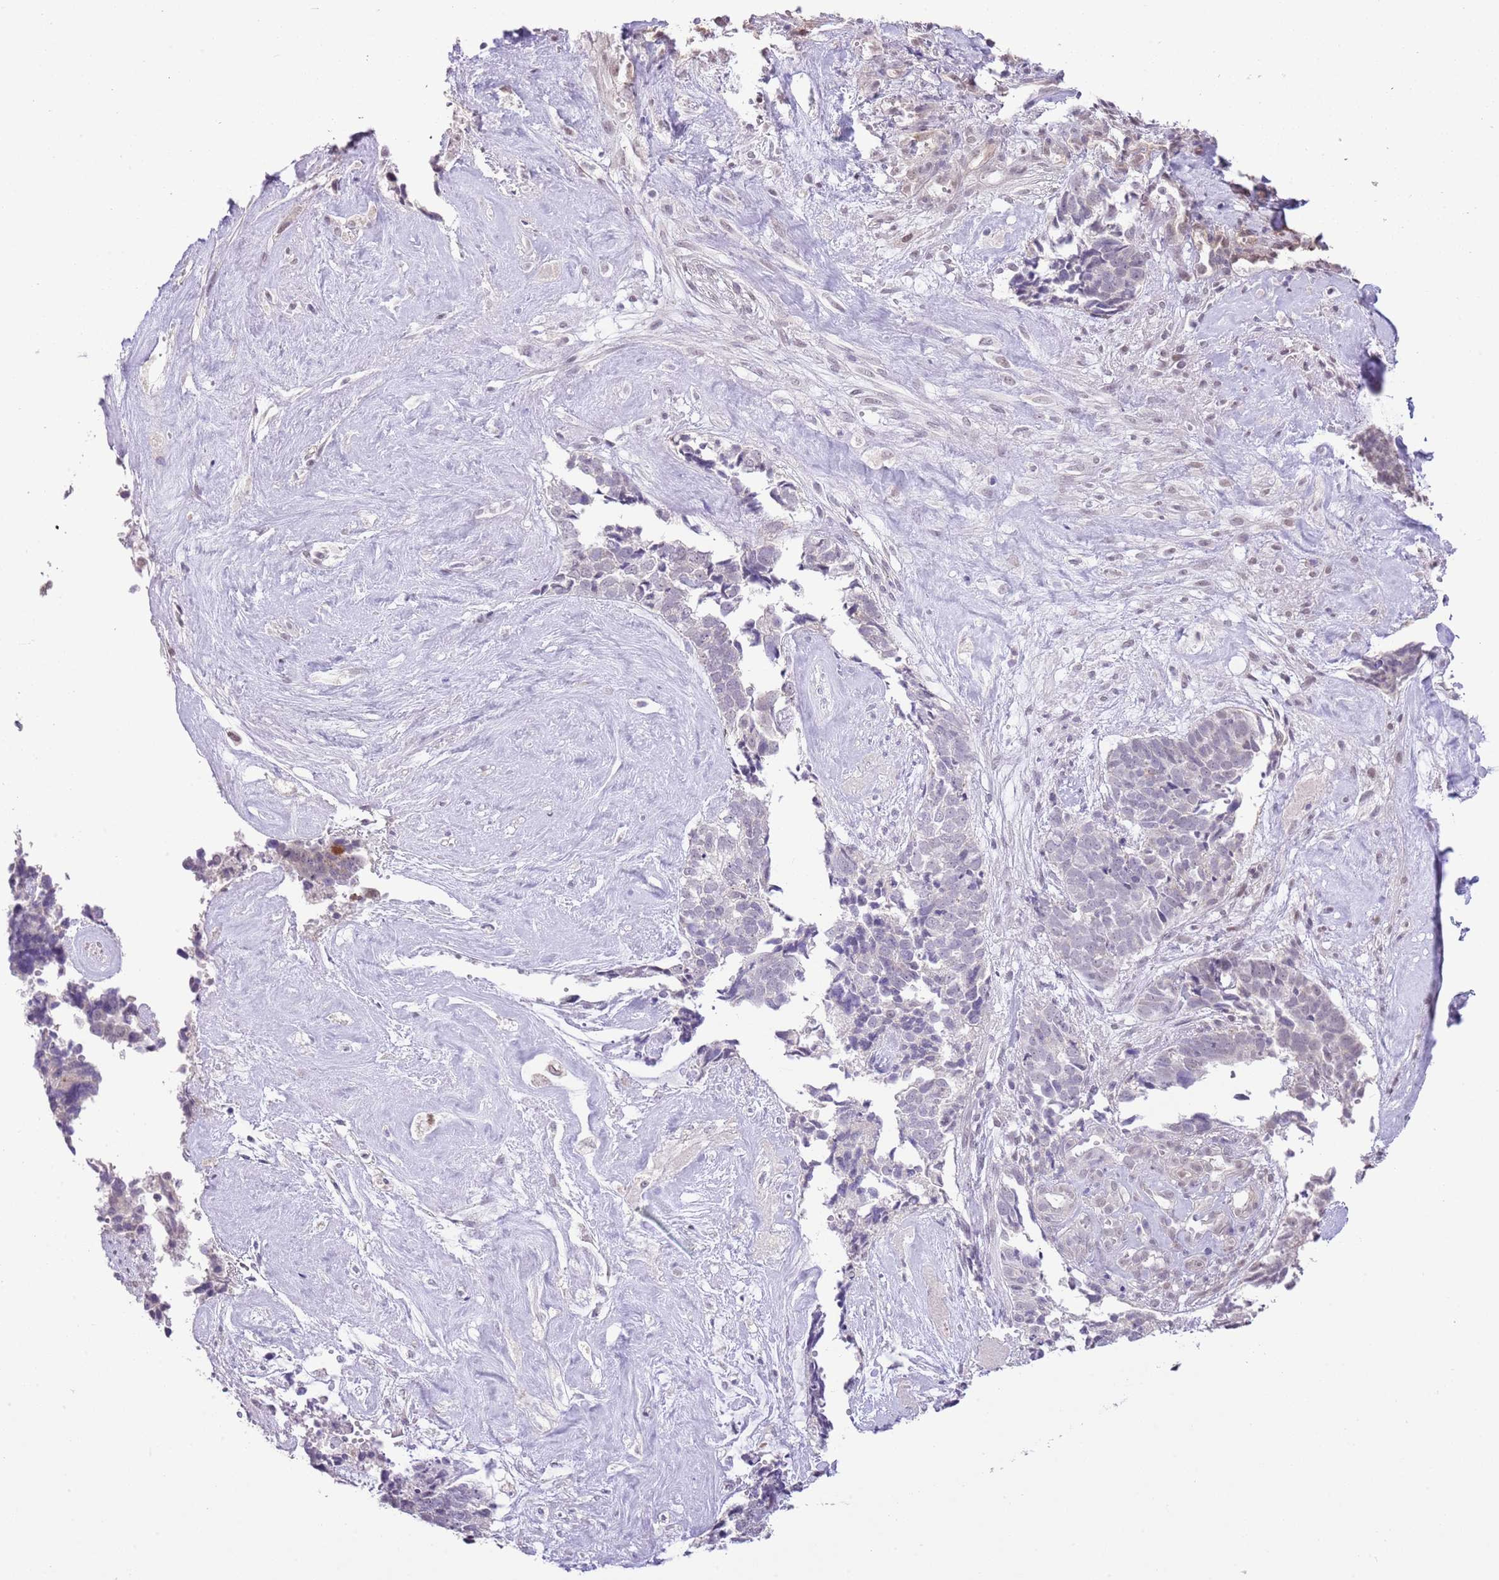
{"staining": {"intensity": "negative", "quantity": "none", "location": "none"}, "tissue": "cervical cancer", "cell_type": "Tumor cells", "image_type": "cancer", "snomed": [{"axis": "morphology", "description": "Squamous cell carcinoma, NOS"}, {"axis": "topography", "description": "Cervix"}], "caption": "This is an immunohistochemistry micrograph of human cervical squamous cell carcinoma. There is no expression in tumor cells.", "gene": "MIDN", "patient": {"sex": "female", "age": 63}}